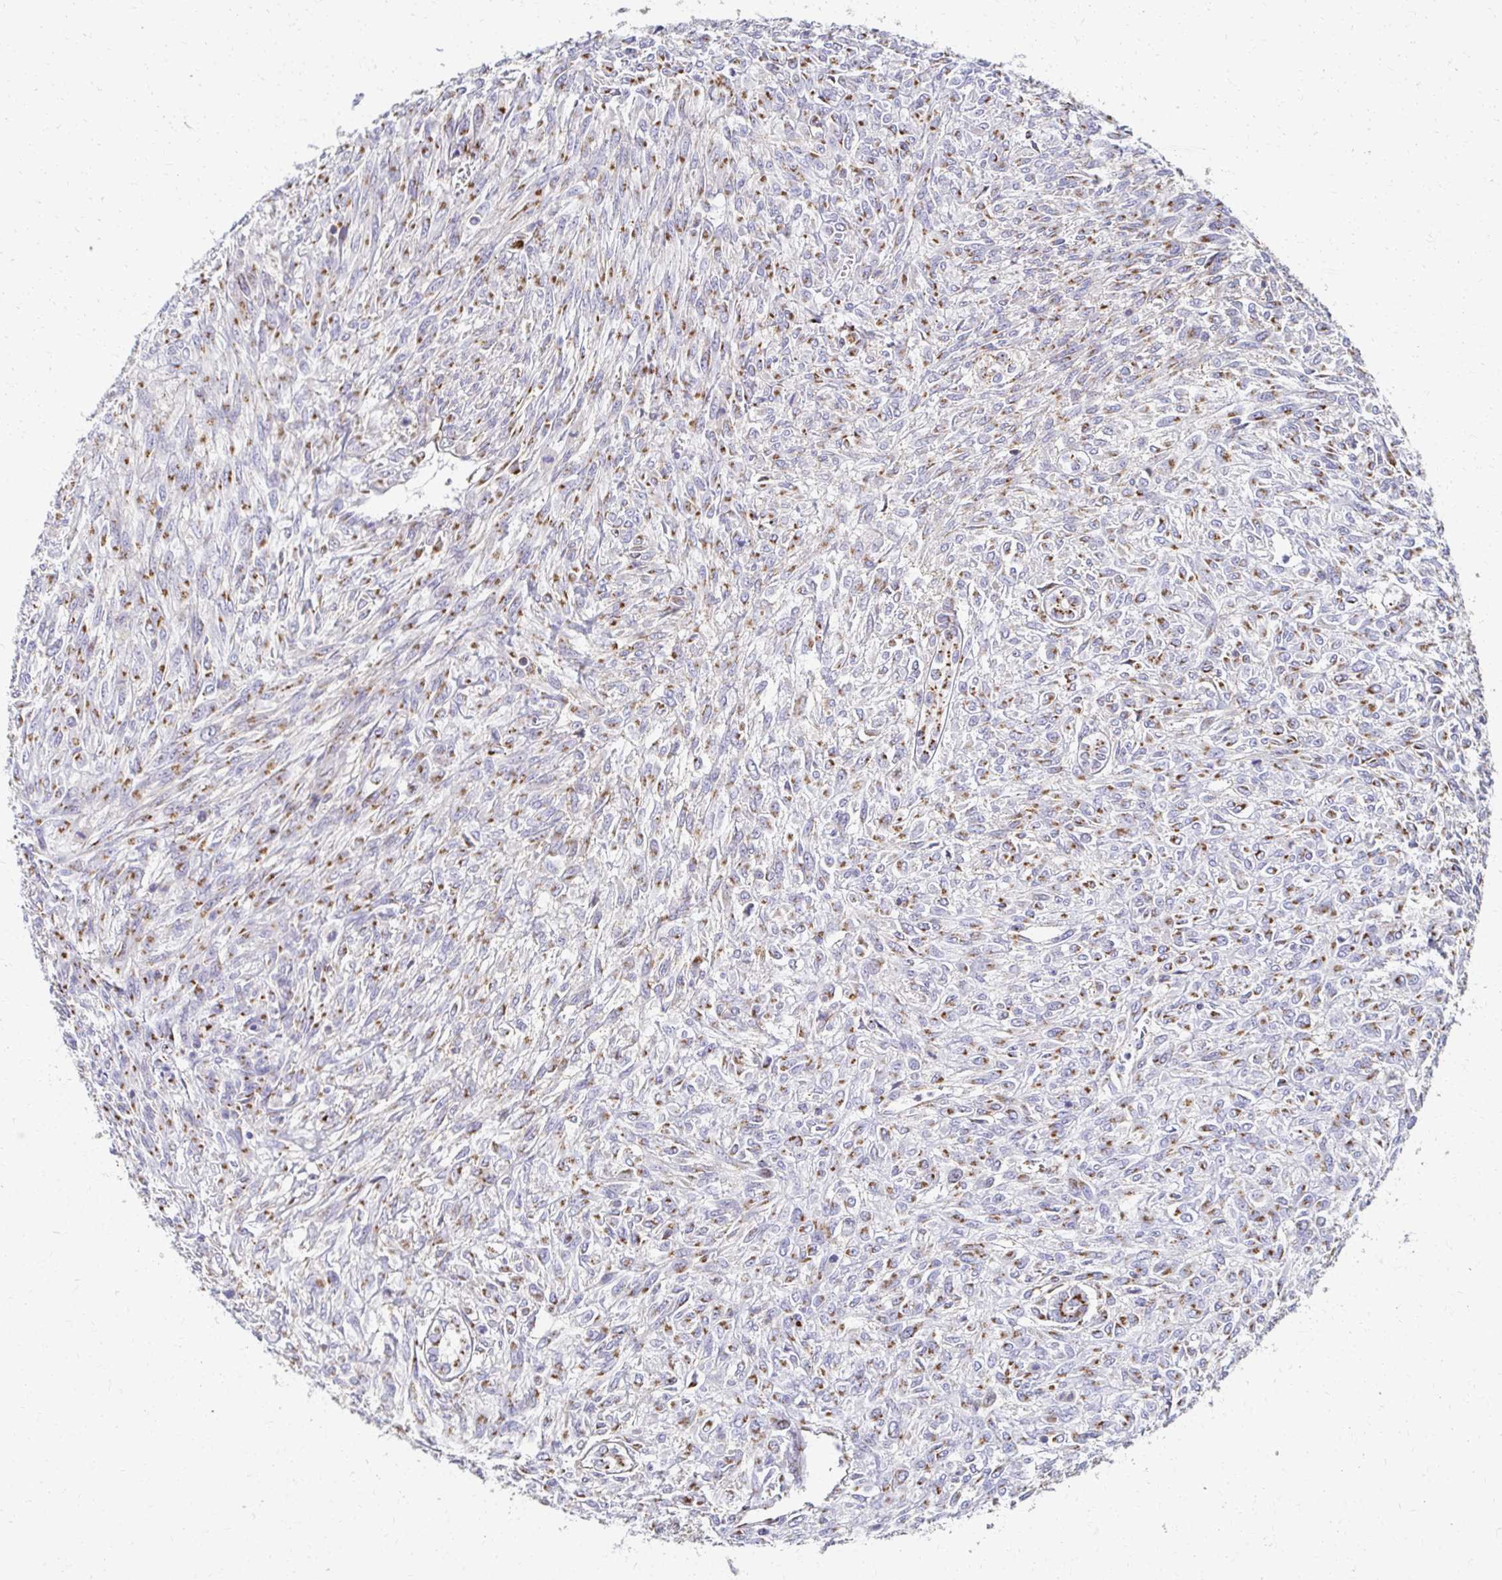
{"staining": {"intensity": "moderate", "quantity": ">75%", "location": "cytoplasmic/membranous"}, "tissue": "renal cancer", "cell_type": "Tumor cells", "image_type": "cancer", "snomed": [{"axis": "morphology", "description": "Adenocarcinoma, NOS"}, {"axis": "topography", "description": "Kidney"}], "caption": "The photomicrograph demonstrates immunohistochemical staining of renal cancer. There is moderate cytoplasmic/membranous expression is appreciated in about >75% of tumor cells.", "gene": "TM9SF1", "patient": {"sex": "male", "age": 58}}